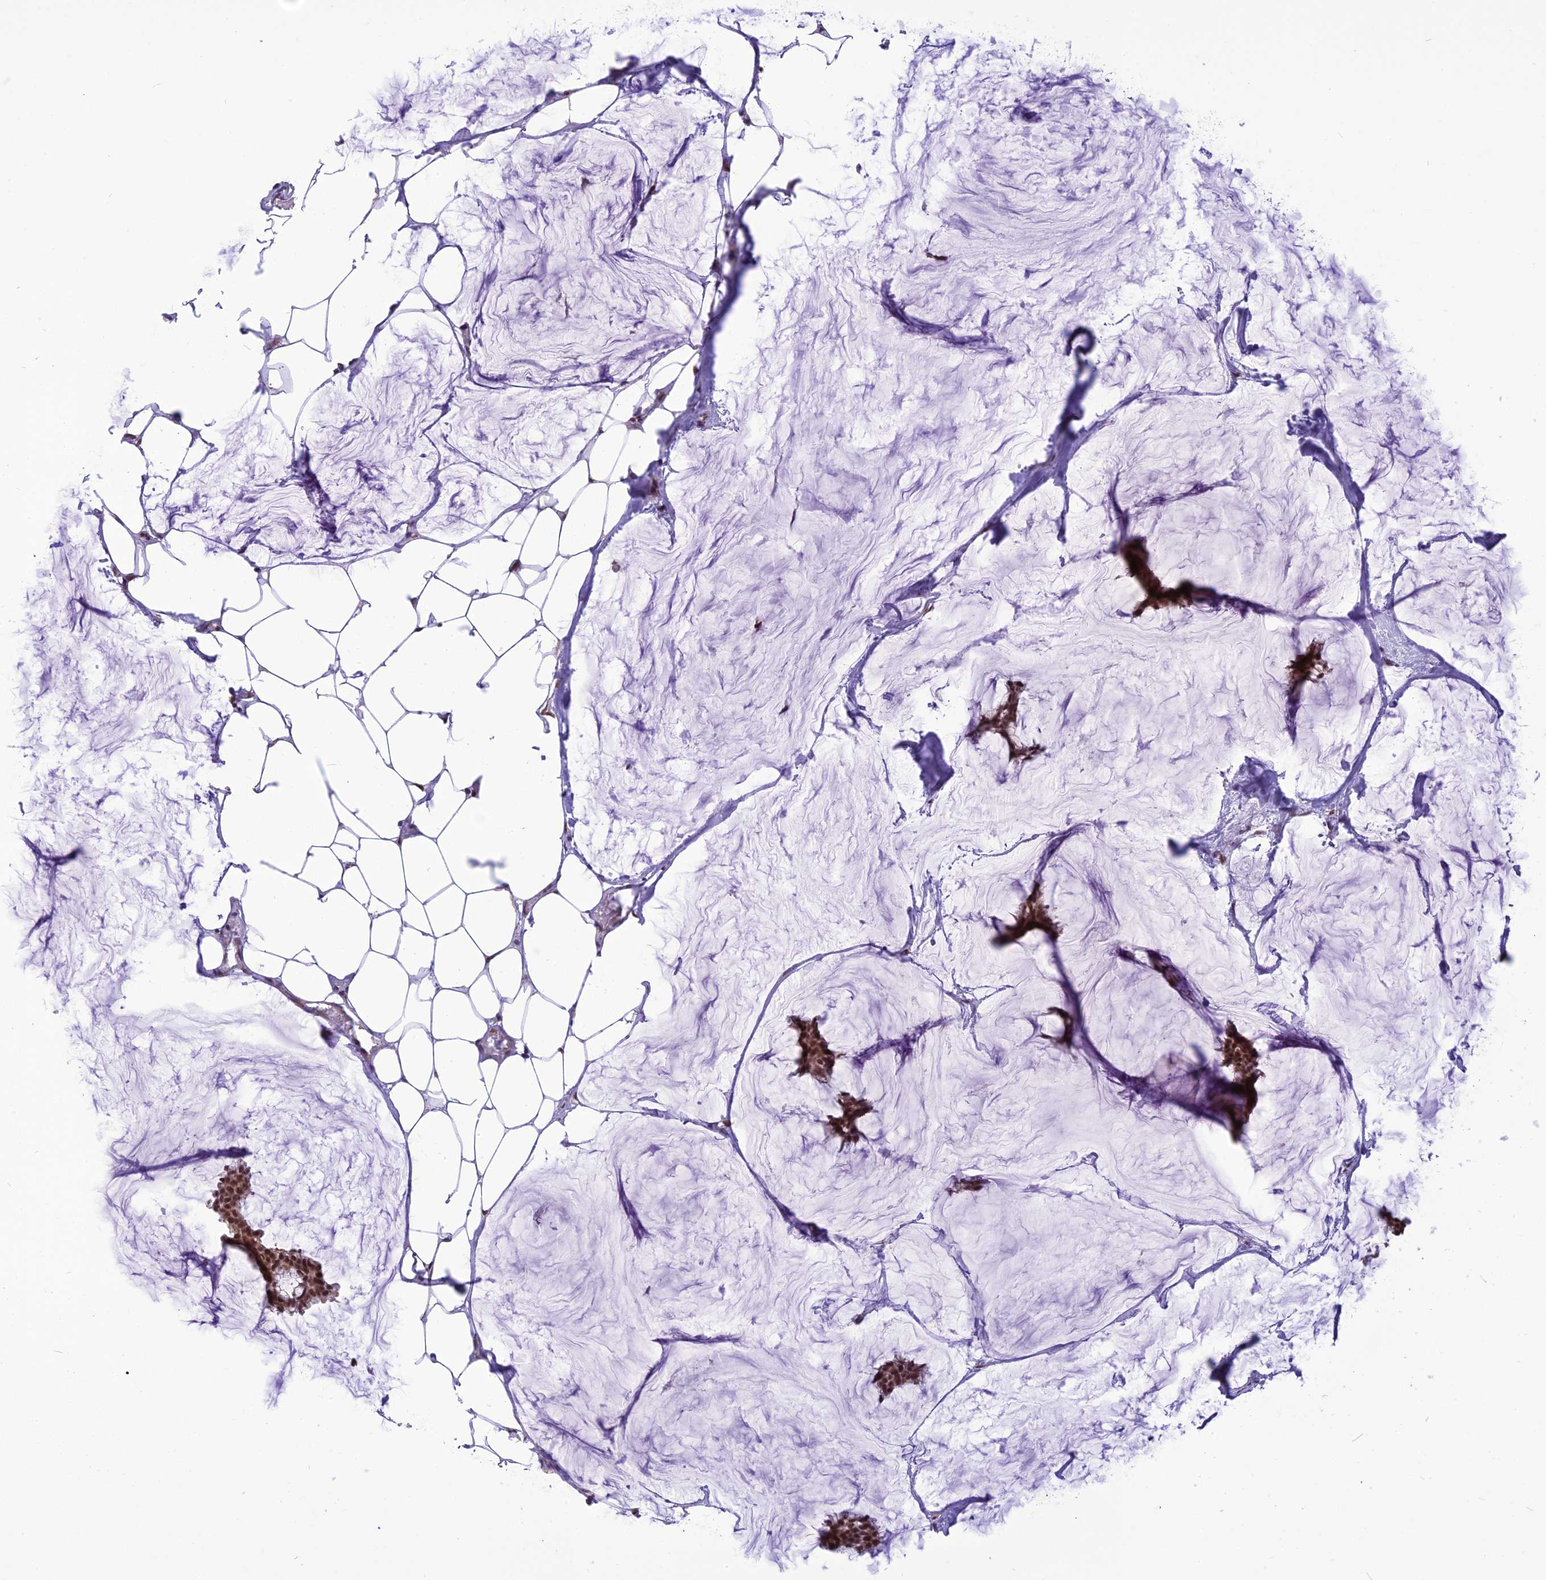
{"staining": {"intensity": "moderate", "quantity": ">75%", "location": "nuclear"}, "tissue": "breast cancer", "cell_type": "Tumor cells", "image_type": "cancer", "snomed": [{"axis": "morphology", "description": "Duct carcinoma"}, {"axis": "topography", "description": "Breast"}], "caption": "Immunohistochemistry photomicrograph of human infiltrating ductal carcinoma (breast) stained for a protein (brown), which shows medium levels of moderate nuclear positivity in about >75% of tumor cells.", "gene": "IRF2BP1", "patient": {"sex": "female", "age": 93}}